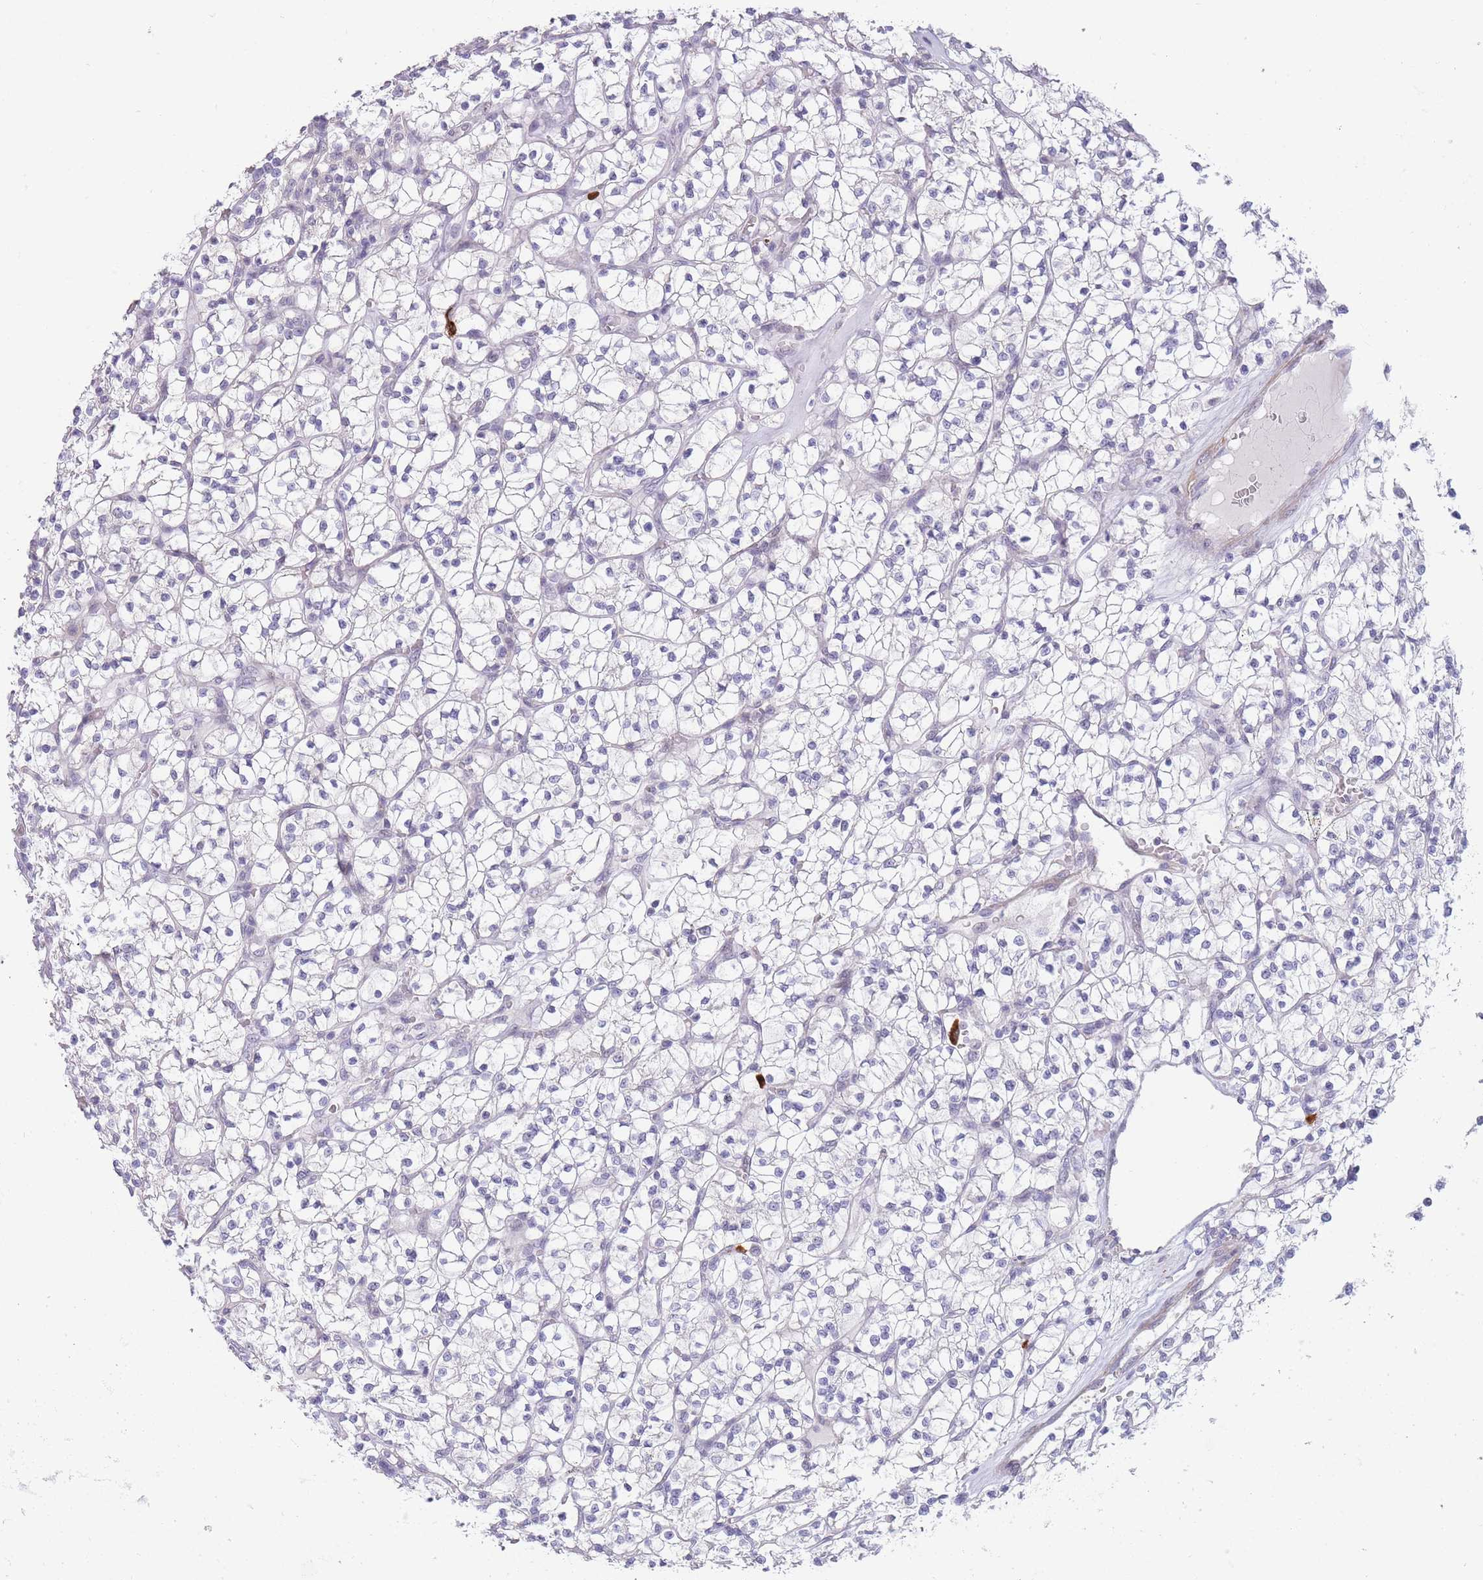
{"staining": {"intensity": "negative", "quantity": "none", "location": "none"}, "tissue": "renal cancer", "cell_type": "Tumor cells", "image_type": "cancer", "snomed": [{"axis": "morphology", "description": "Adenocarcinoma, NOS"}, {"axis": "topography", "description": "Kidney"}], "caption": "DAB immunohistochemical staining of human renal cancer demonstrates no significant expression in tumor cells. (Immunohistochemistry (ihc), brightfield microscopy, high magnification).", "gene": "ASAP3", "patient": {"sex": "female", "age": 64}}